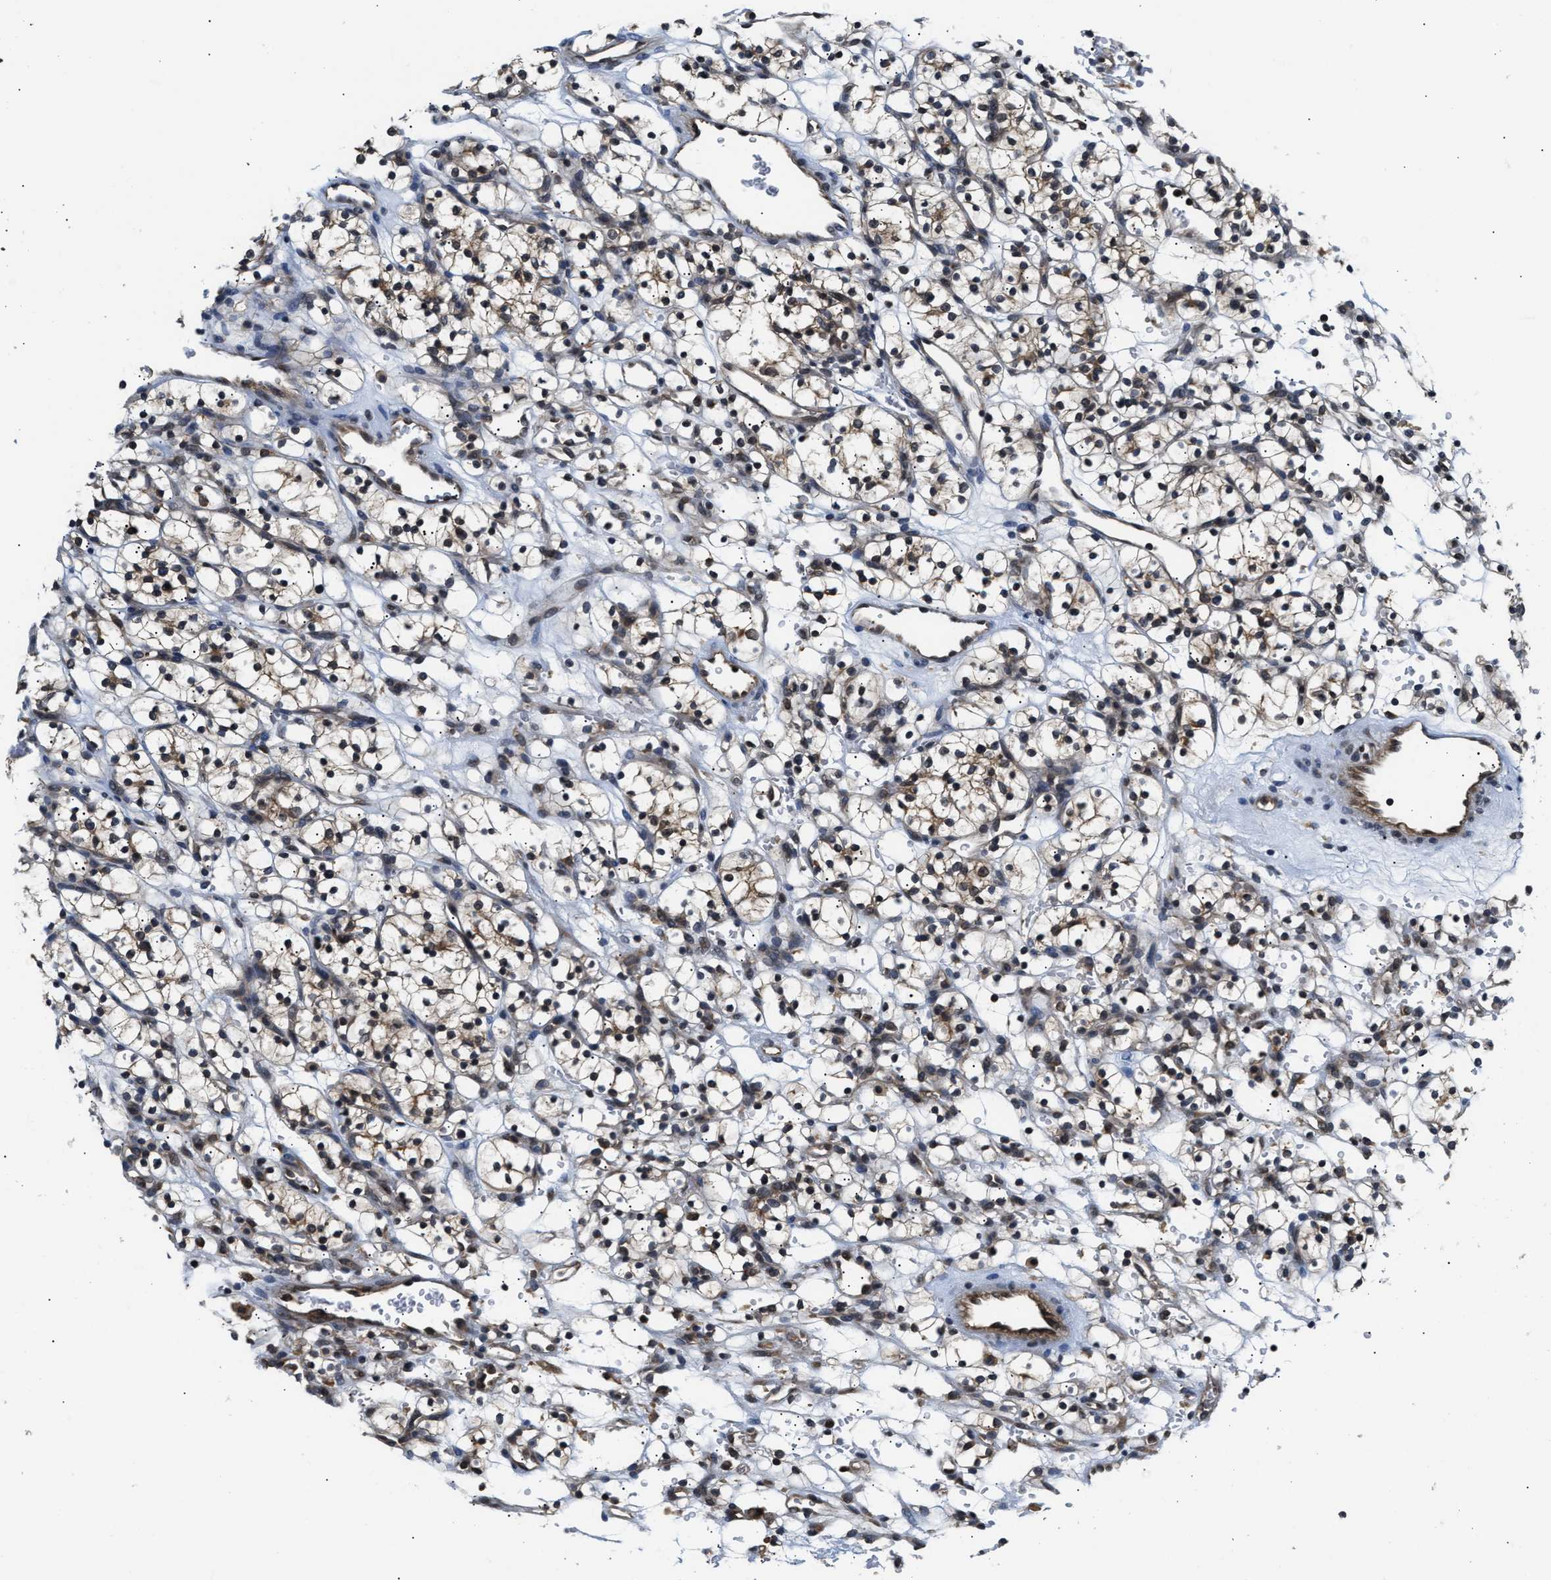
{"staining": {"intensity": "moderate", "quantity": ">75%", "location": "cytoplasmic/membranous,nuclear"}, "tissue": "renal cancer", "cell_type": "Tumor cells", "image_type": "cancer", "snomed": [{"axis": "morphology", "description": "Adenocarcinoma, NOS"}, {"axis": "topography", "description": "Kidney"}], "caption": "This micrograph shows IHC staining of human renal cancer (adenocarcinoma), with medium moderate cytoplasmic/membranous and nuclear staining in about >75% of tumor cells.", "gene": "RAB29", "patient": {"sex": "female", "age": 57}}